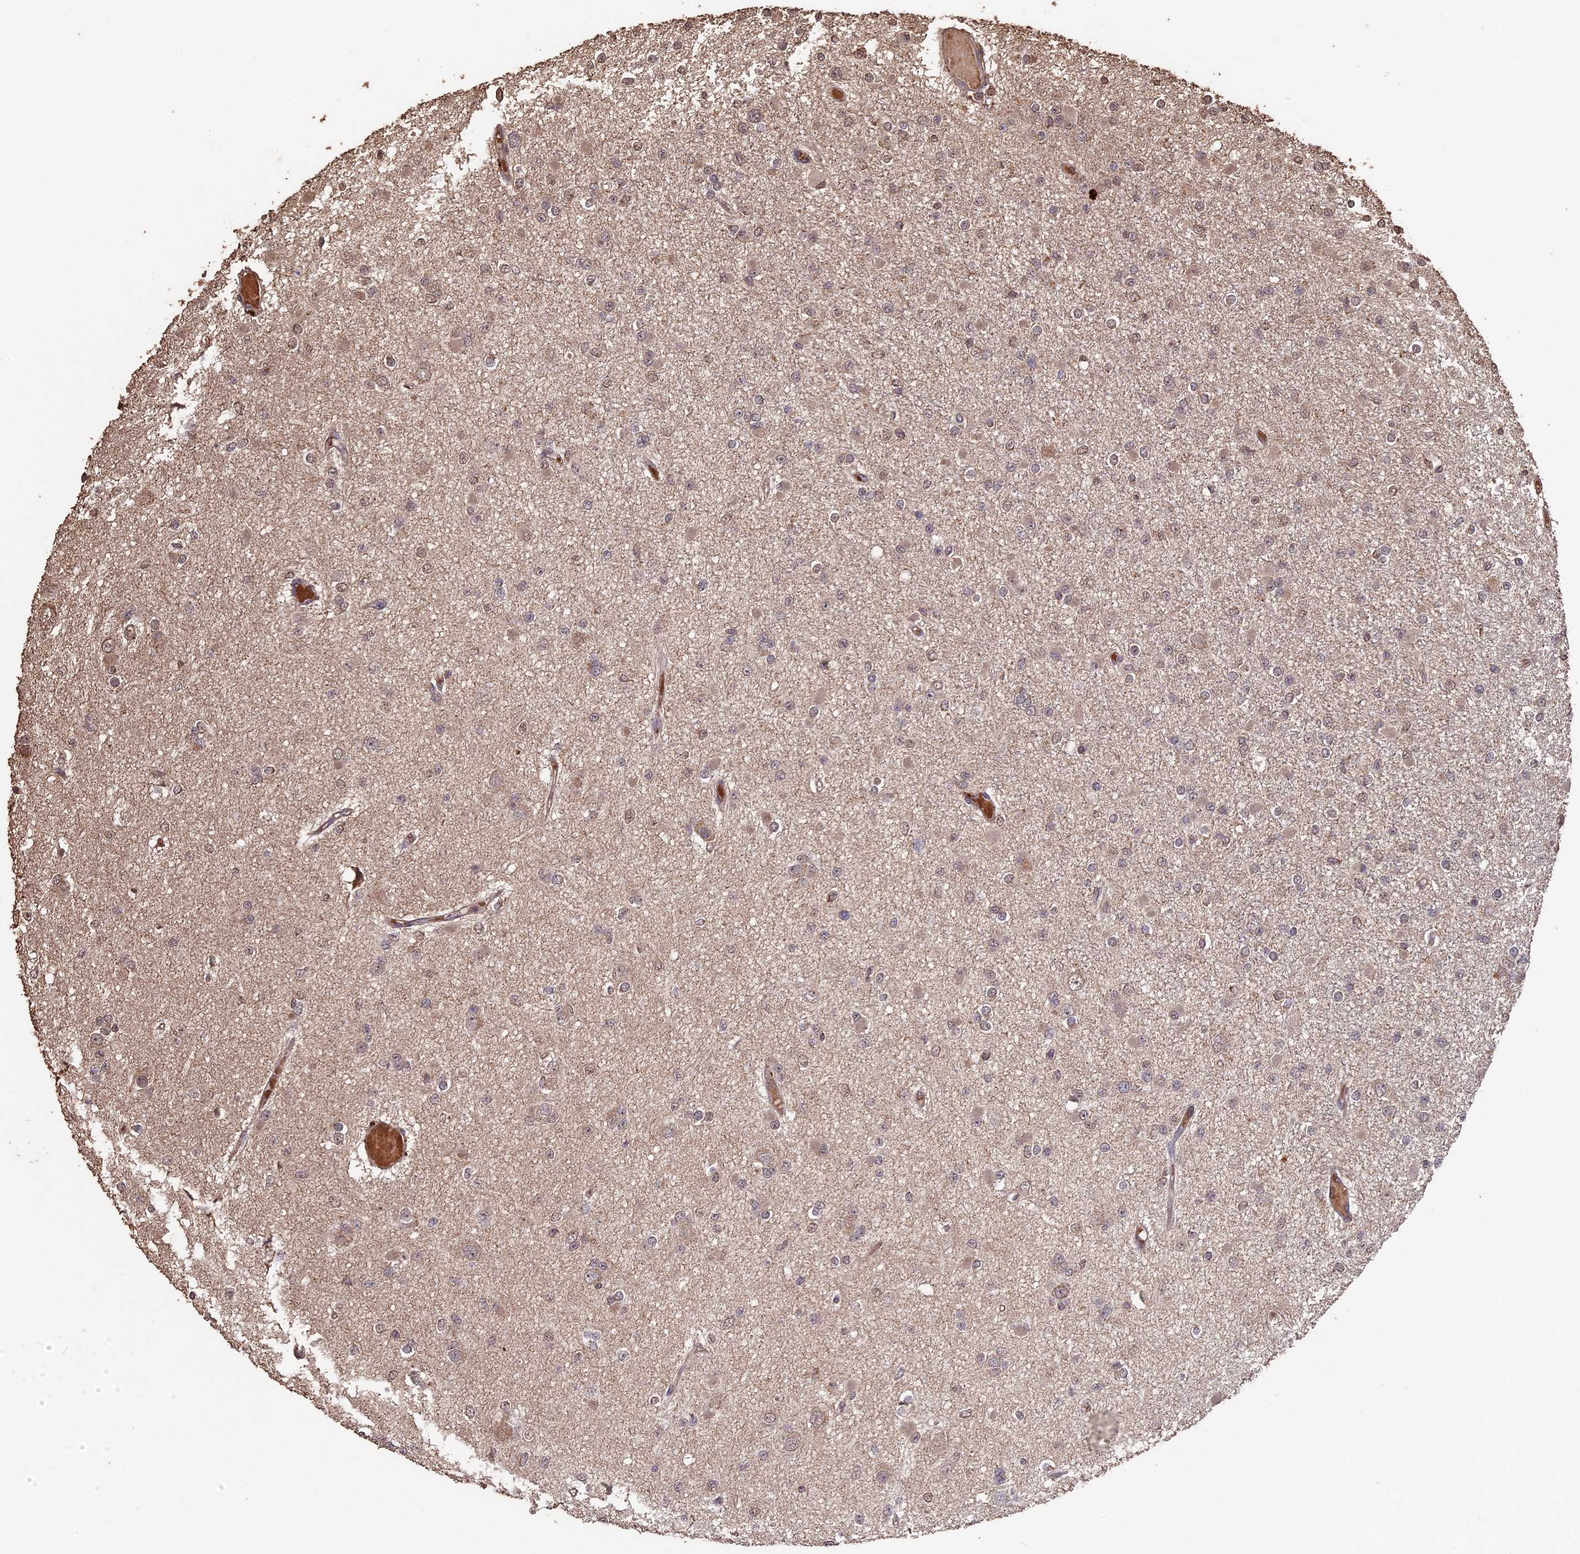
{"staining": {"intensity": "weak", "quantity": "25%-75%", "location": "cytoplasmic/membranous"}, "tissue": "glioma", "cell_type": "Tumor cells", "image_type": "cancer", "snomed": [{"axis": "morphology", "description": "Glioma, malignant, Low grade"}, {"axis": "topography", "description": "Brain"}], "caption": "Brown immunohistochemical staining in glioma exhibits weak cytoplasmic/membranous staining in about 25%-75% of tumor cells. (brown staining indicates protein expression, while blue staining denotes nuclei).", "gene": "HUNK", "patient": {"sex": "female", "age": 22}}